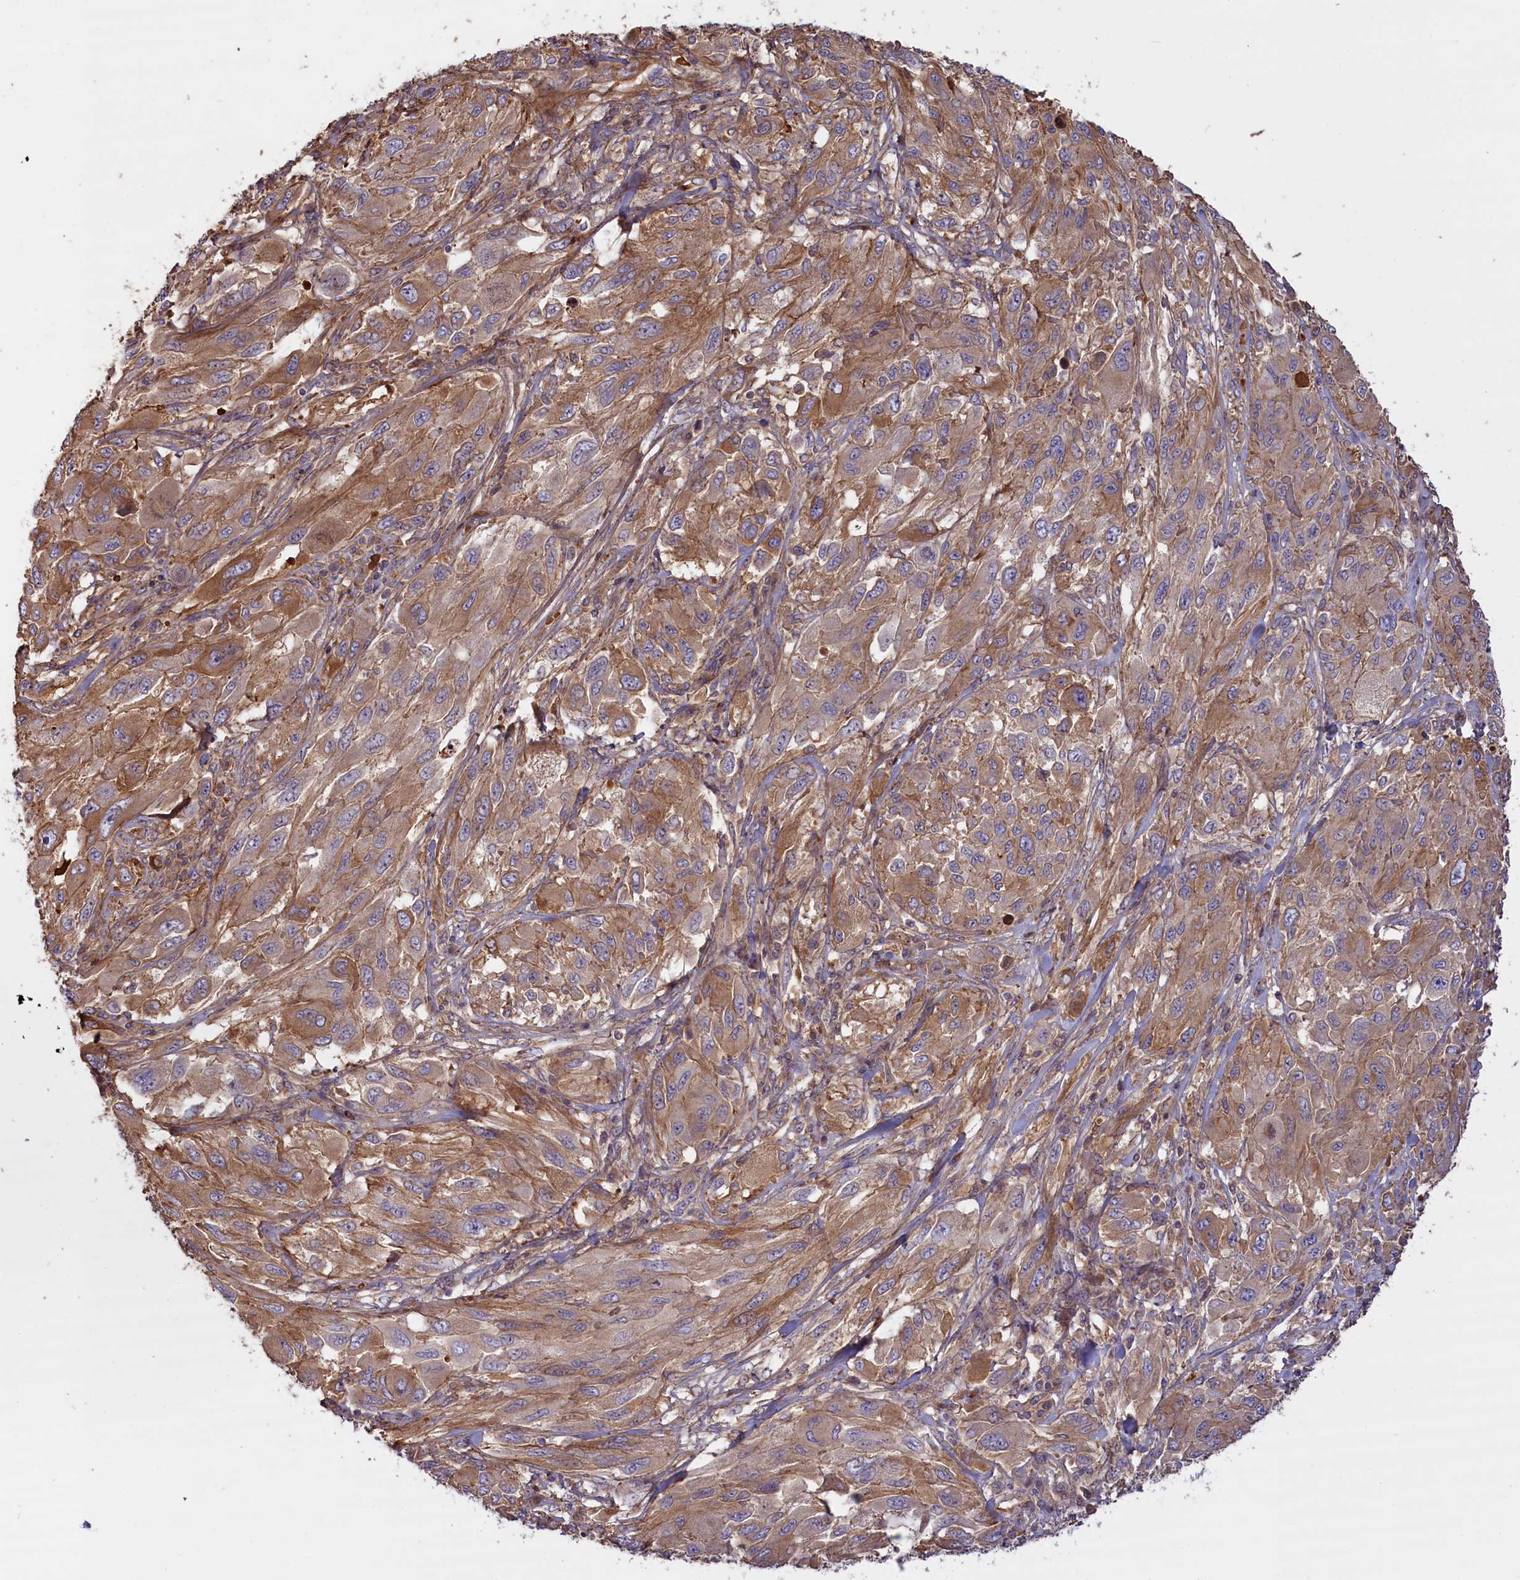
{"staining": {"intensity": "moderate", "quantity": ">75%", "location": "cytoplasmic/membranous"}, "tissue": "melanoma", "cell_type": "Tumor cells", "image_type": "cancer", "snomed": [{"axis": "morphology", "description": "Malignant melanoma, NOS"}, {"axis": "topography", "description": "Skin"}], "caption": "Human malignant melanoma stained with a brown dye exhibits moderate cytoplasmic/membranous positive positivity in about >75% of tumor cells.", "gene": "FUZ", "patient": {"sex": "female", "age": 91}}